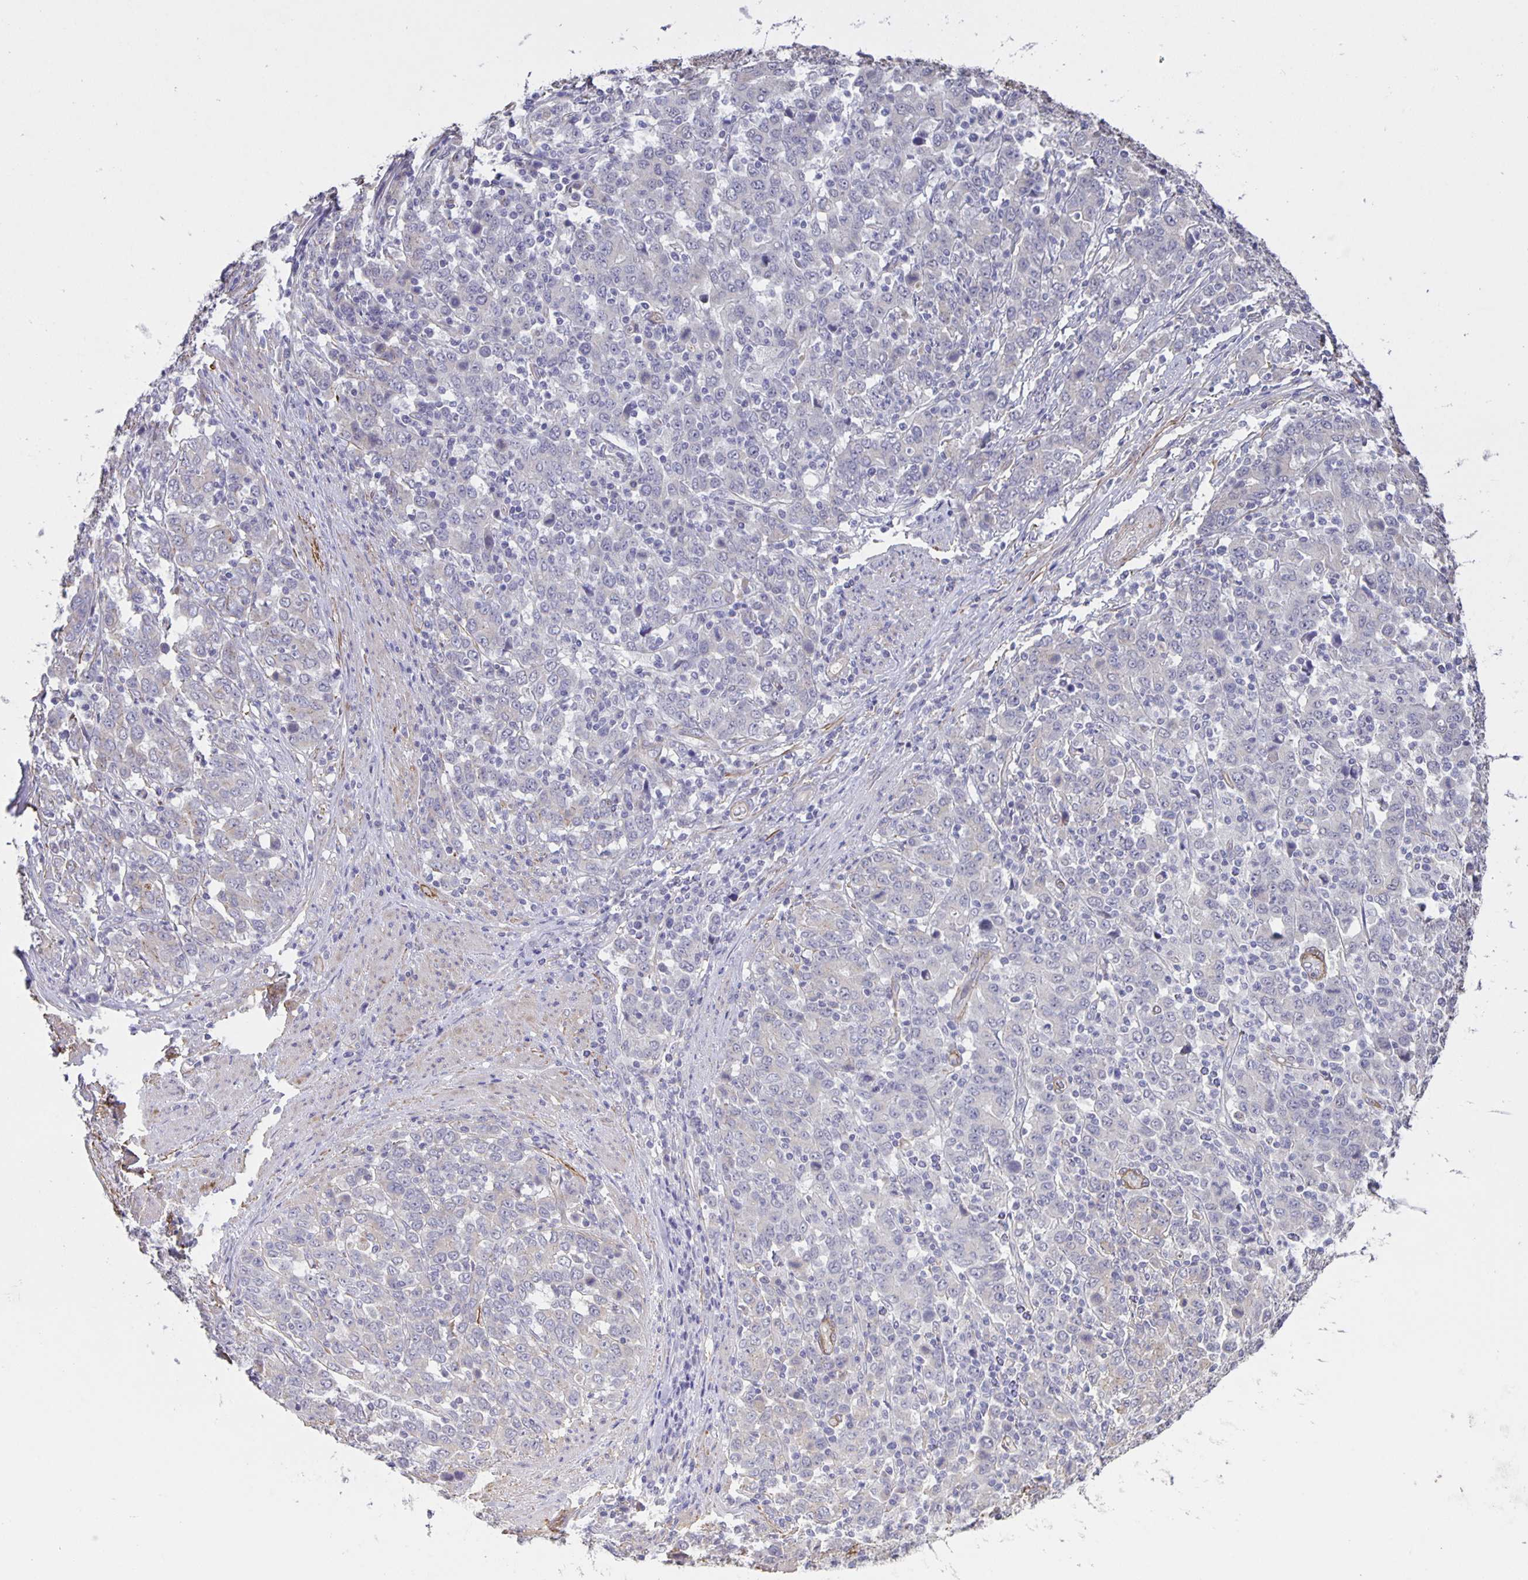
{"staining": {"intensity": "negative", "quantity": "none", "location": "none"}, "tissue": "stomach cancer", "cell_type": "Tumor cells", "image_type": "cancer", "snomed": [{"axis": "morphology", "description": "Adenocarcinoma, NOS"}, {"axis": "topography", "description": "Stomach, upper"}], "caption": "Protein analysis of stomach cancer (adenocarcinoma) displays no significant staining in tumor cells. (Immunohistochemistry (ihc), brightfield microscopy, high magnification).", "gene": "SRCIN1", "patient": {"sex": "male", "age": 69}}